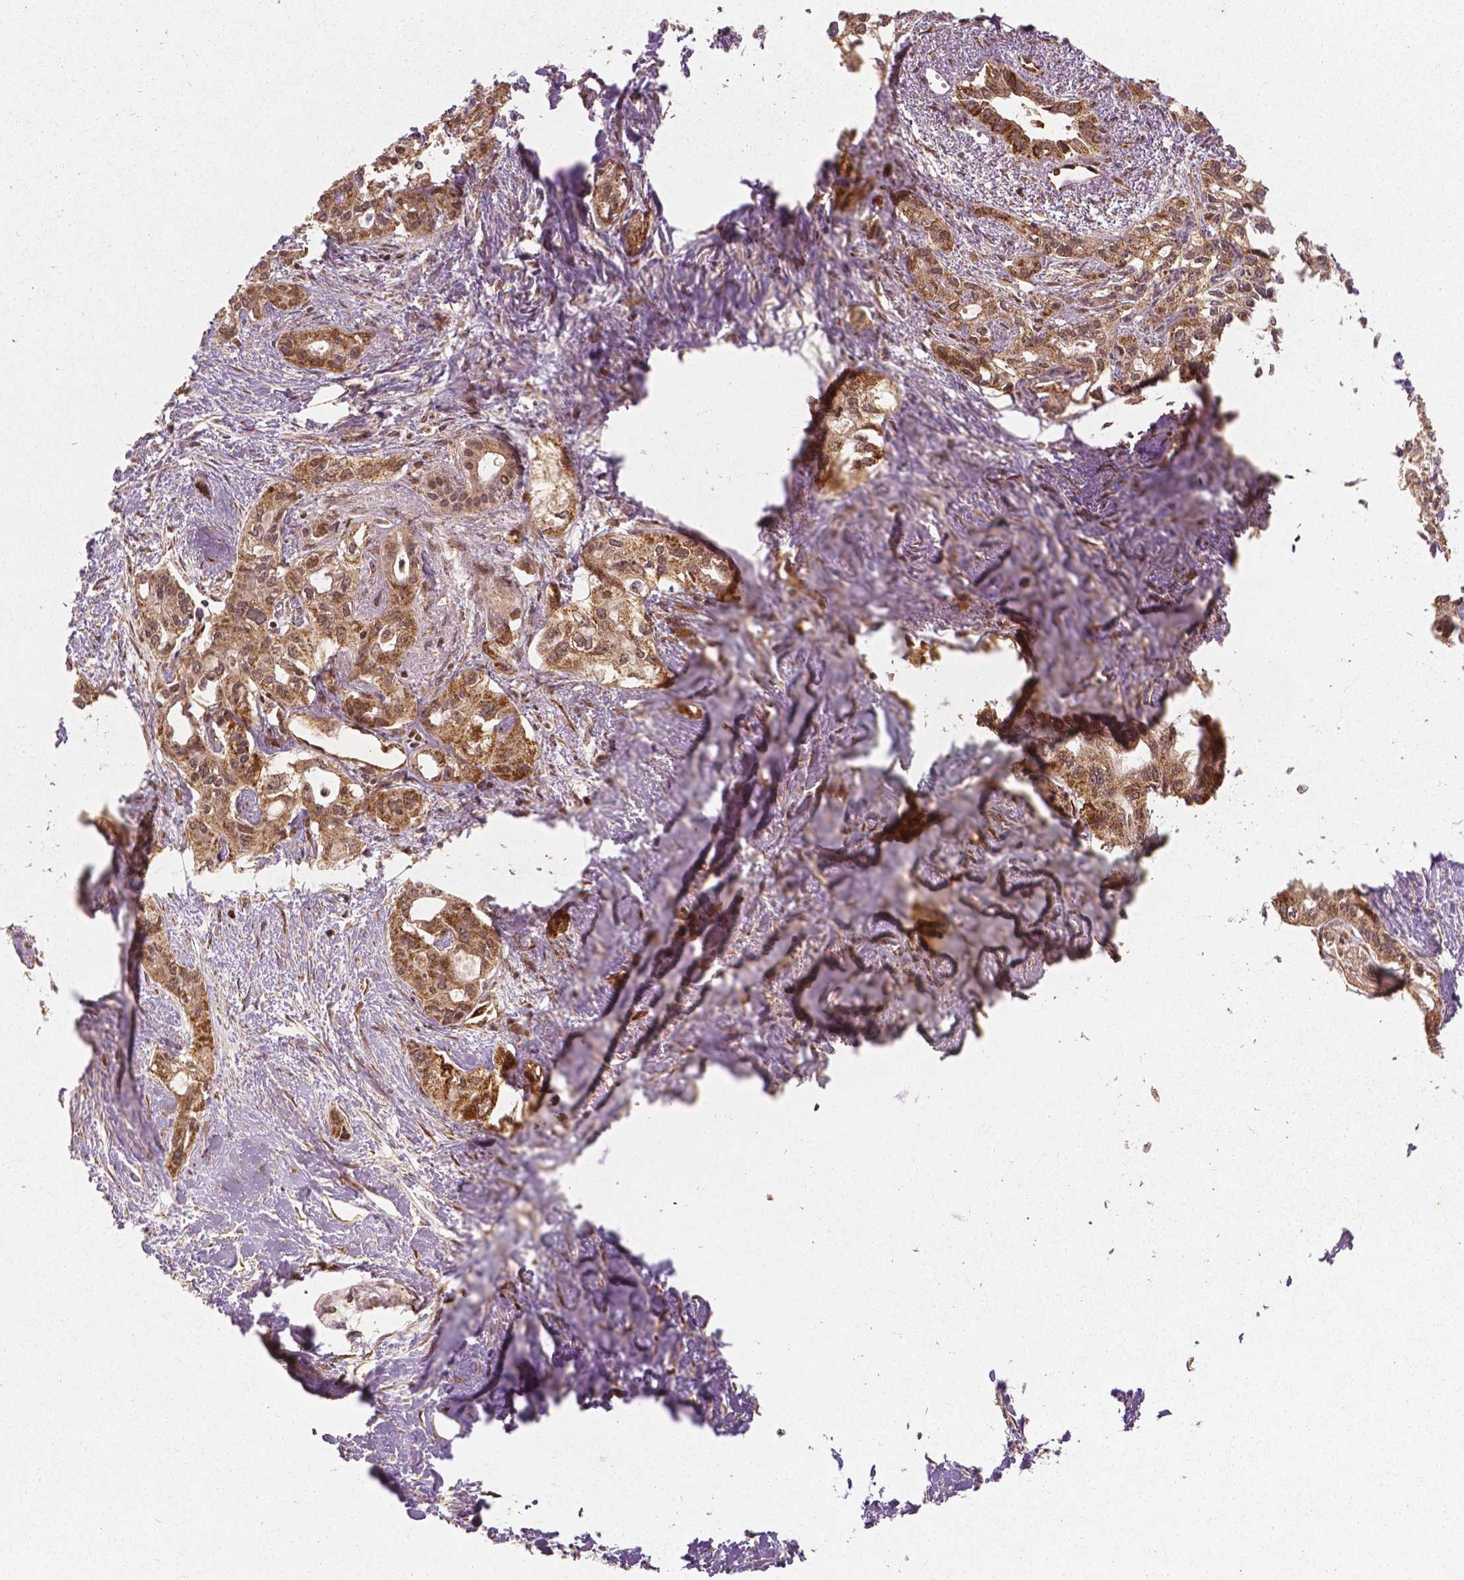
{"staining": {"intensity": "strong", "quantity": ">75%", "location": "cytoplasmic/membranous"}, "tissue": "pancreatic cancer", "cell_type": "Tumor cells", "image_type": "cancer", "snomed": [{"axis": "morphology", "description": "Adenocarcinoma, NOS"}, {"axis": "topography", "description": "Pancreas"}], "caption": "Protein expression analysis of pancreatic adenocarcinoma demonstrates strong cytoplasmic/membranous expression in about >75% of tumor cells.", "gene": "PGAM5", "patient": {"sex": "female", "age": 50}}